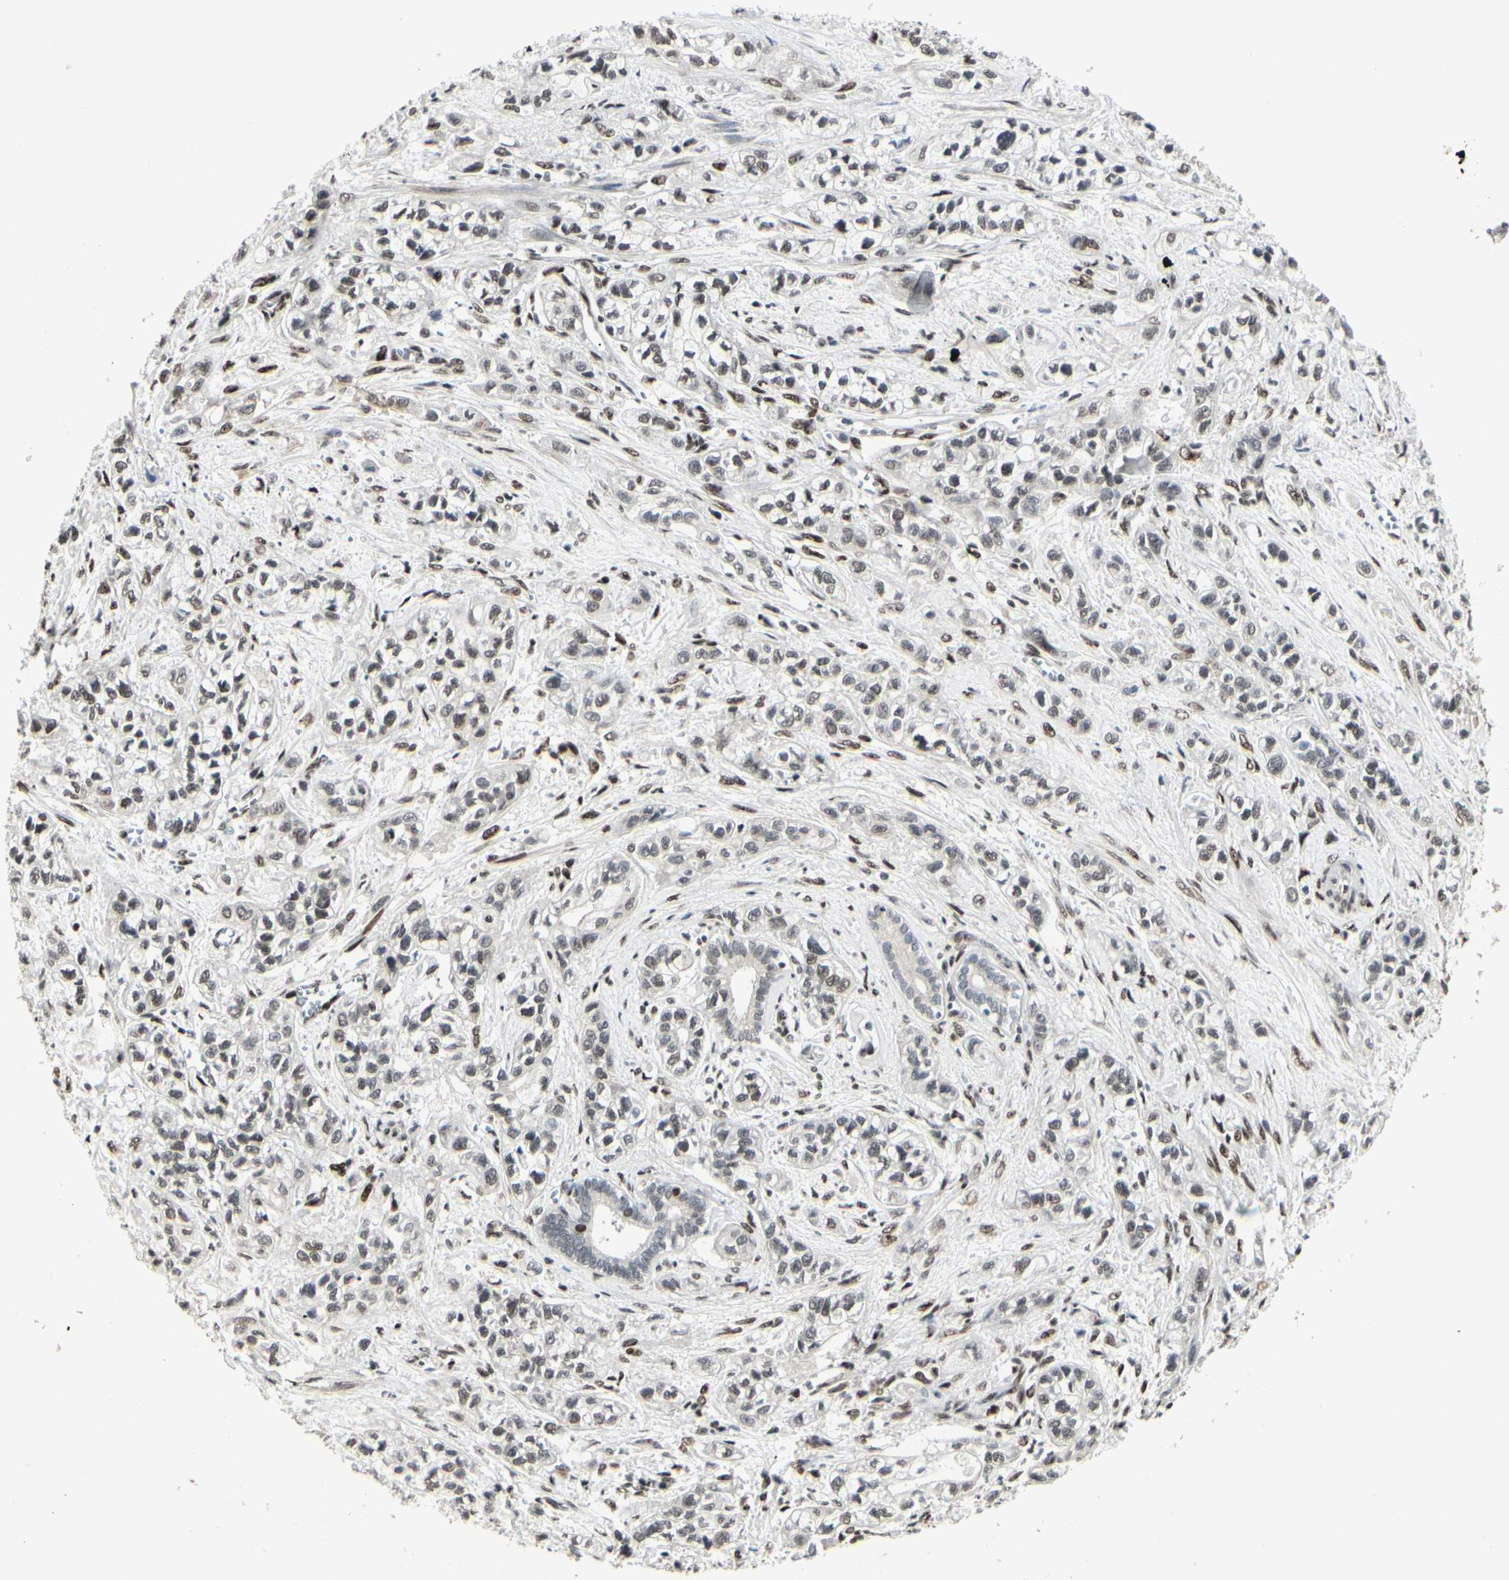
{"staining": {"intensity": "moderate", "quantity": "25%-75%", "location": "nuclear"}, "tissue": "pancreatic cancer", "cell_type": "Tumor cells", "image_type": "cancer", "snomed": [{"axis": "morphology", "description": "Adenocarcinoma, NOS"}, {"axis": "topography", "description": "Pancreas"}], "caption": "DAB (3,3'-diaminobenzidine) immunohistochemical staining of adenocarcinoma (pancreatic) reveals moderate nuclear protein expression in approximately 25%-75% of tumor cells. (Brightfield microscopy of DAB IHC at high magnification).", "gene": "FOXJ2", "patient": {"sex": "male", "age": 74}}